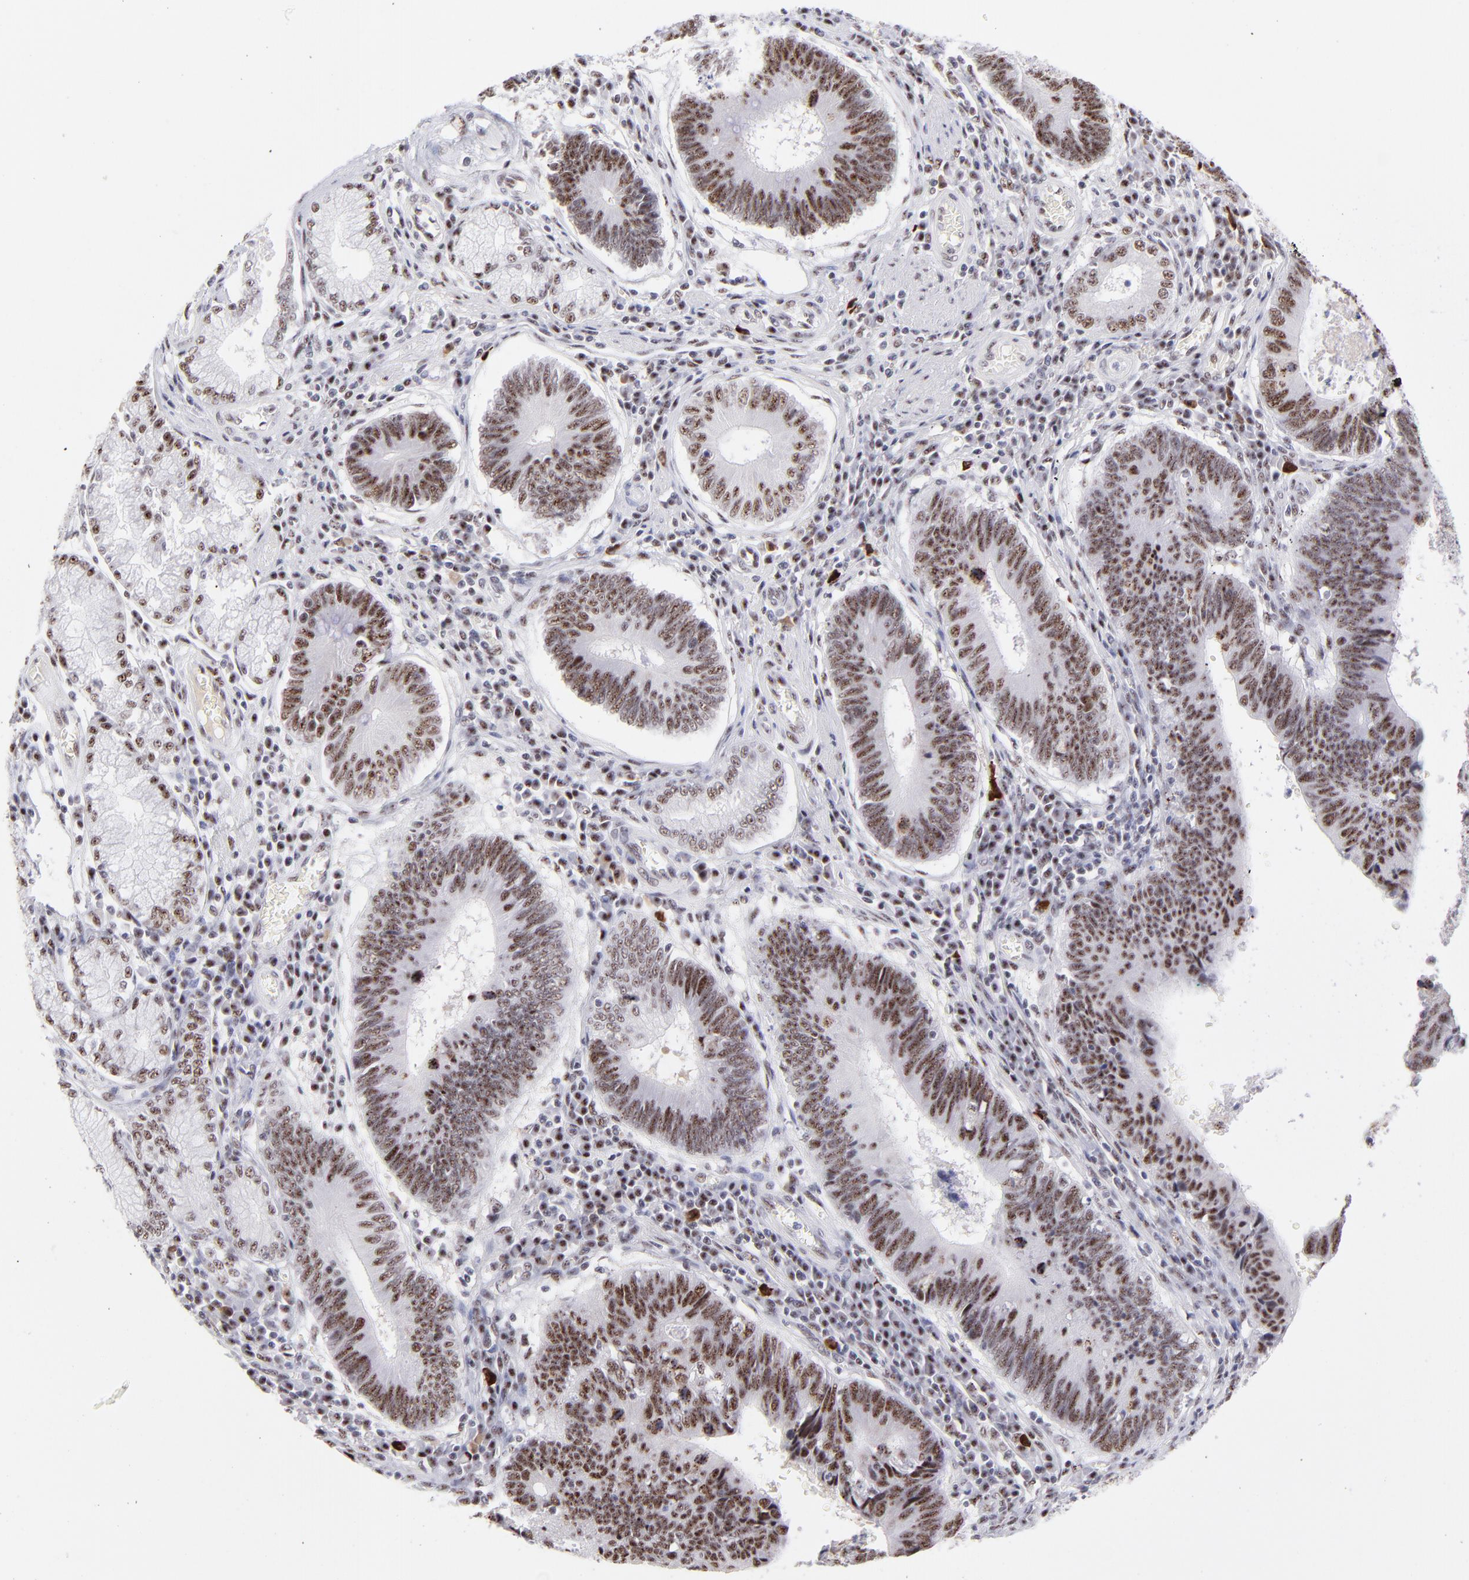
{"staining": {"intensity": "moderate", "quantity": ">75%", "location": "nuclear"}, "tissue": "stomach cancer", "cell_type": "Tumor cells", "image_type": "cancer", "snomed": [{"axis": "morphology", "description": "Adenocarcinoma, NOS"}, {"axis": "topography", "description": "Stomach"}], "caption": "Immunohistochemical staining of human stomach cancer demonstrates medium levels of moderate nuclear protein expression in about >75% of tumor cells.", "gene": "CDC25C", "patient": {"sex": "male", "age": 59}}